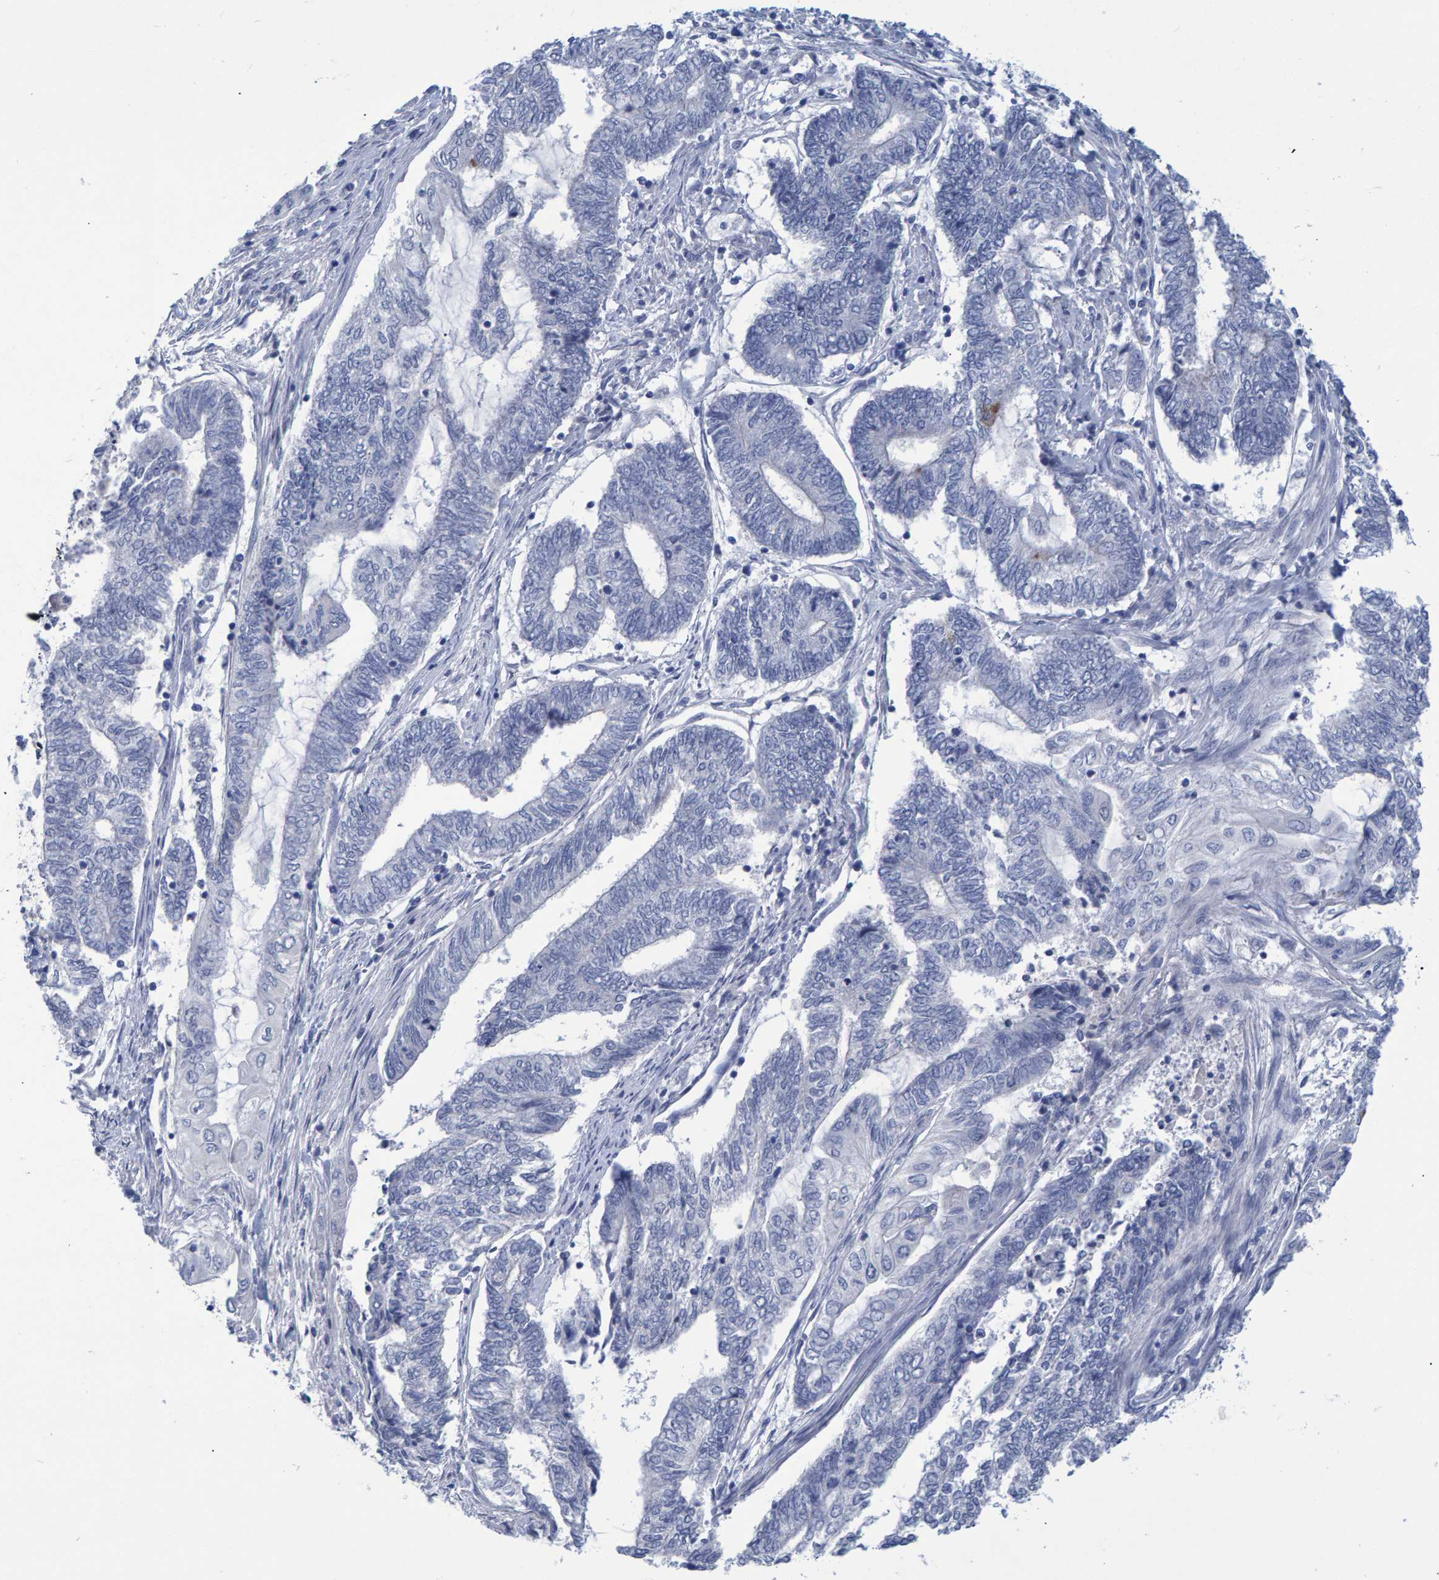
{"staining": {"intensity": "negative", "quantity": "none", "location": "none"}, "tissue": "endometrial cancer", "cell_type": "Tumor cells", "image_type": "cancer", "snomed": [{"axis": "morphology", "description": "Adenocarcinoma, NOS"}, {"axis": "topography", "description": "Uterus"}, {"axis": "topography", "description": "Endometrium"}], "caption": "This is a photomicrograph of immunohistochemistry staining of endometrial cancer, which shows no positivity in tumor cells.", "gene": "PROCA1", "patient": {"sex": "female", "age": 70}}